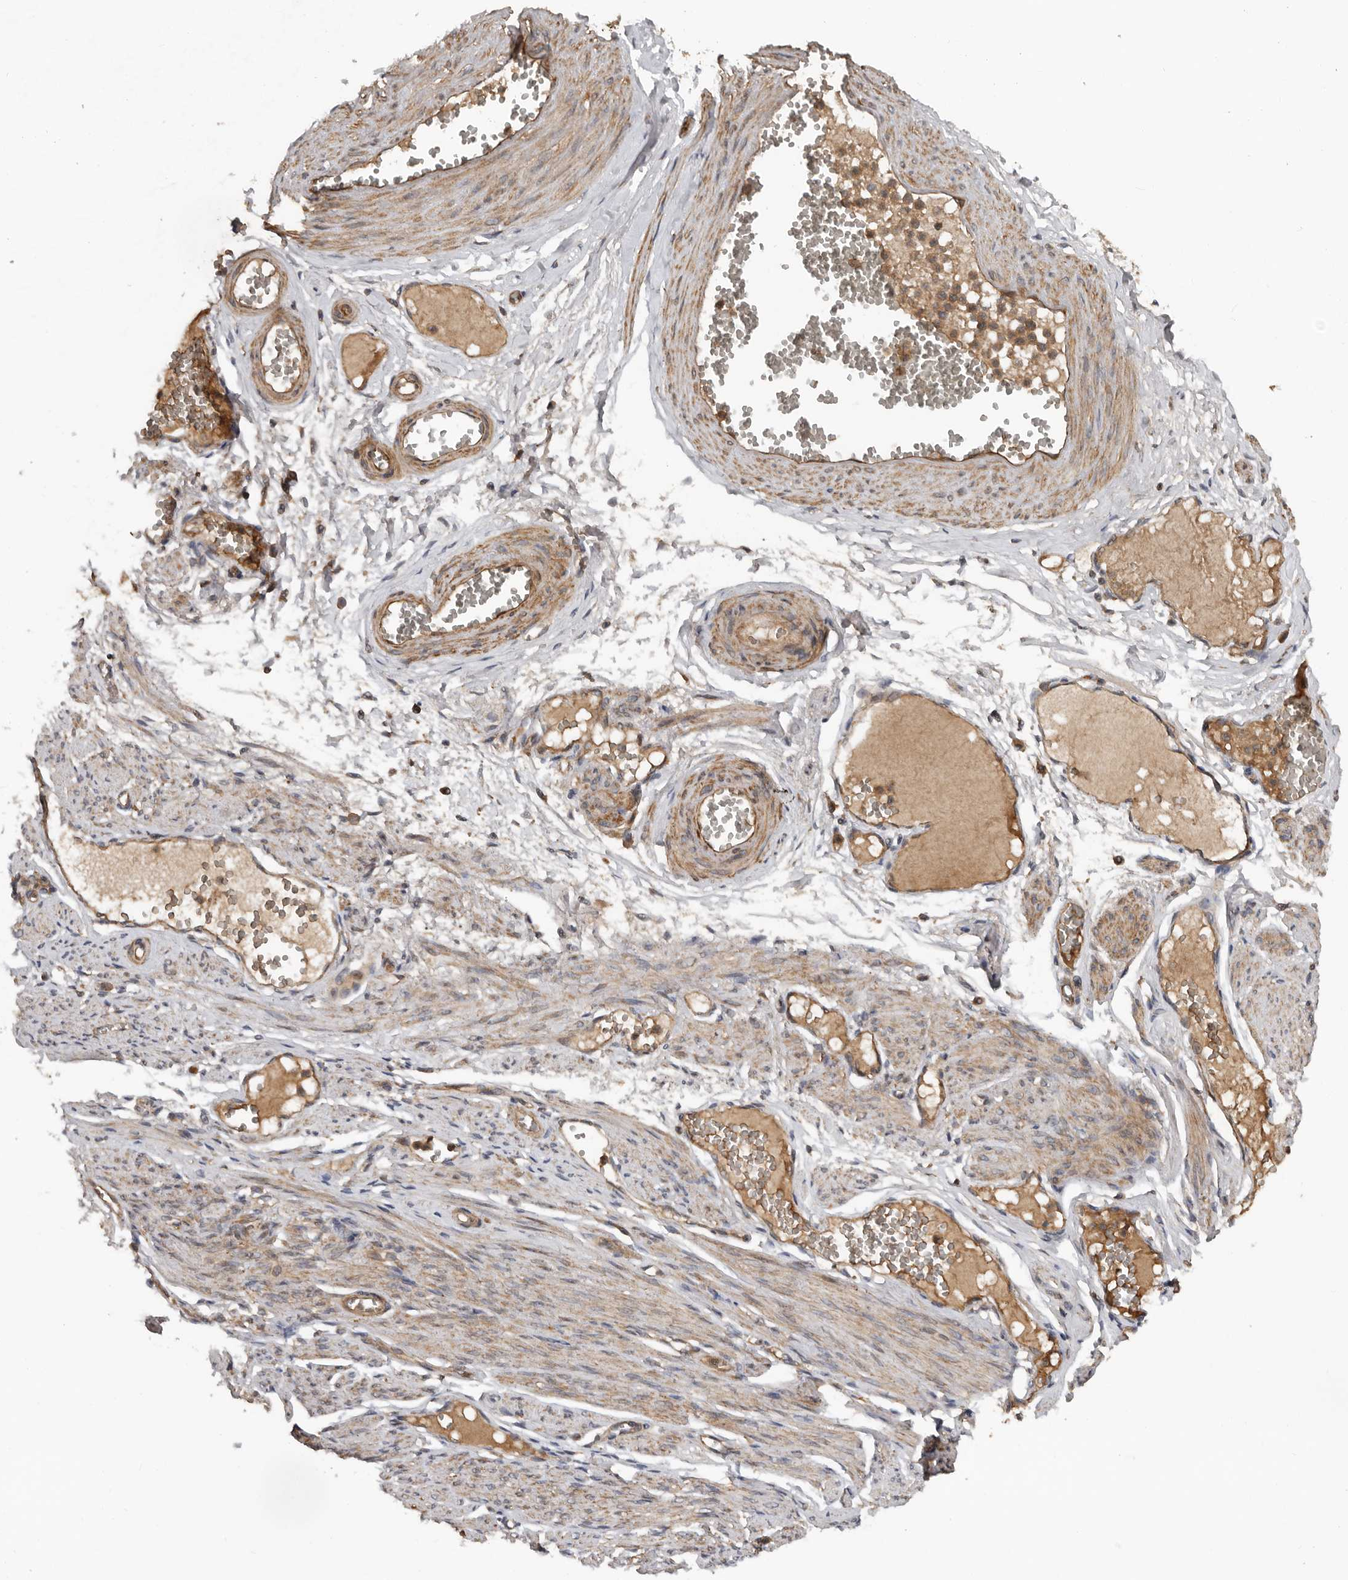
{"staining": {"intensity": "moderate", "quantity": ">75%", "location": "cytoplasmic/membranous"}, "tissue": "soft tissue", "cell_type": "Fibroblasts", "image_type": "normal", "snomed": [{"axis": "morphology", "description": "Normal tissue, NOS"}, {"axis": "topography", "description": "Smooth muscle"}, {"axis": "topography", "description": "Peripheral nerve tissue"}], "caption": "Human soft tissue stained with a brown dye displays moderate cytoplasmic/membranous positive positivity in about >75% of fibroblasts.", "gene": "DNAJB4", "patient": {"sex": "female", "age": 39}}